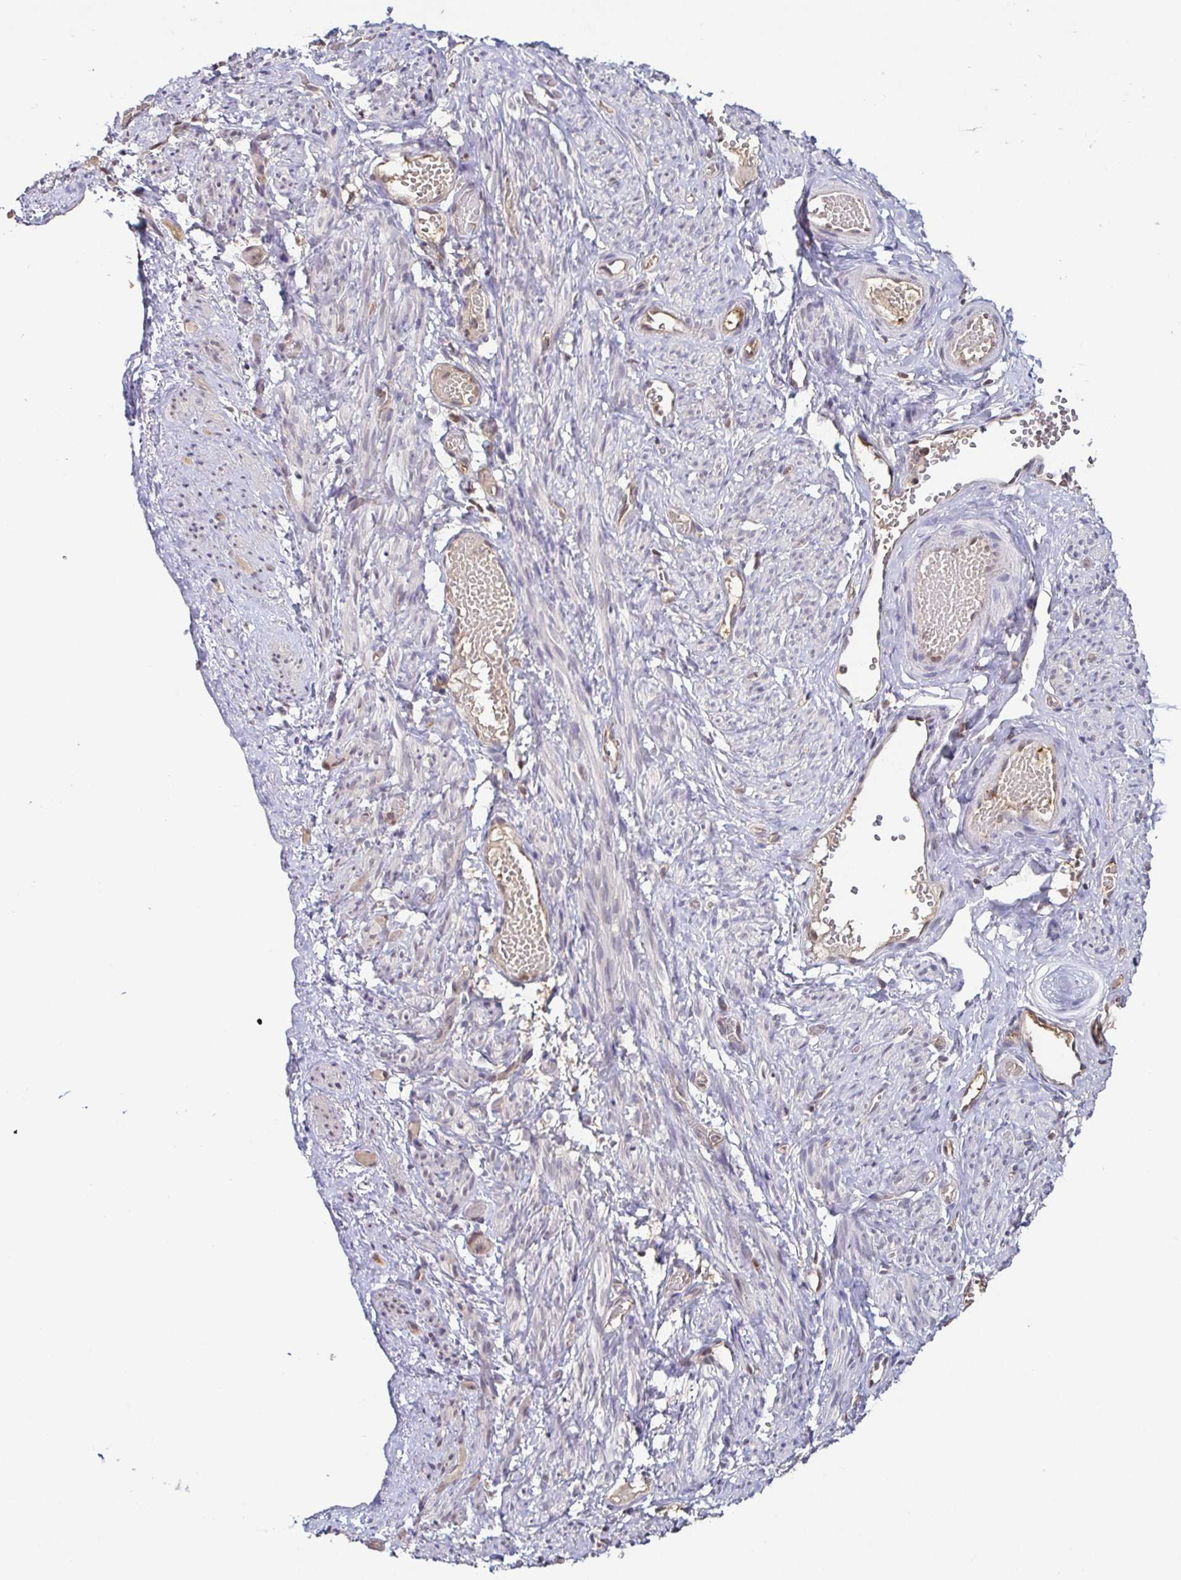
{"staining": {"intensity": "negative", "quantity": "none", "location": "none"}, "tissue": "smooth muscle", "cell_type": "Smooth muscle cells", "image_type": "normal", "snomed": [{"axis": "morphology", "description": "Normal tissue, NOS"}, {"axis": "topography", "description": "Smooth muscle"}], "caption": "A high-resolution micrograph shows immunohistochemistry (IHC) staining of unremarkable smooth muscle, which displays no significant staining in smooth muscle cells. Nuclei are stained in blue.", "gene": "PSMB9", "patient": {"sex": "female", "age": 65}}